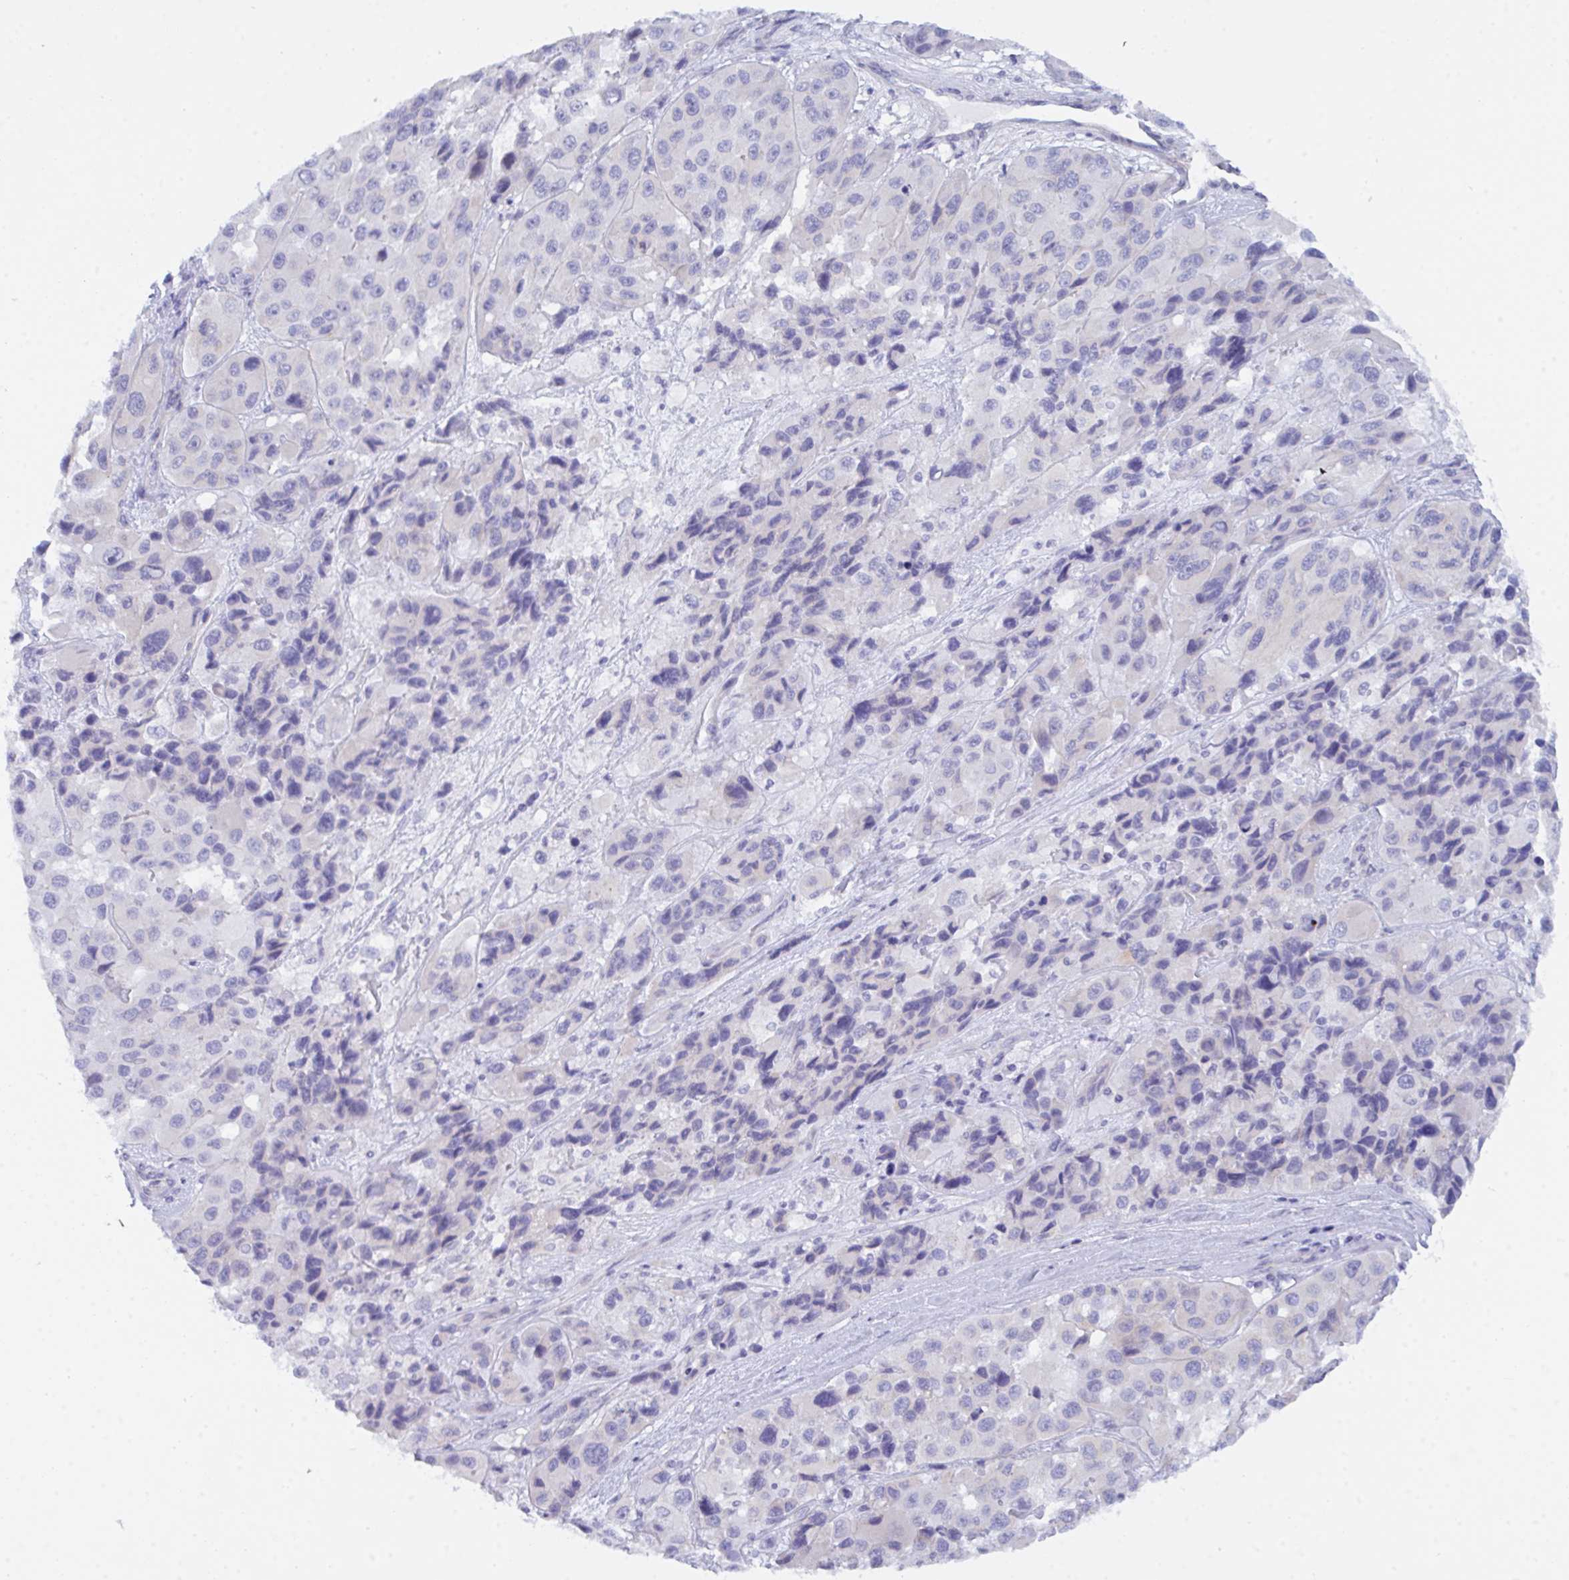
{"staining": {"intensity": "negative", "quantity": "none", "location": "none"}, "tissue": "melanoma", "cell_type": "Tumor cells", "image_type": "cancer", "snomed": [{"axis": "morphology", "description": "Malignant melanoma, Metastatic site"}, {"axis": "topography", "description": "Lymph node"}], "caption": "Image shows no significant protein staining in tumor cells of melanoma. (DAB IHC visualized using brightfield microscopy, high magnification).", "gene": "CEP170B", "patient": {"sex": "female", "age": 65}}